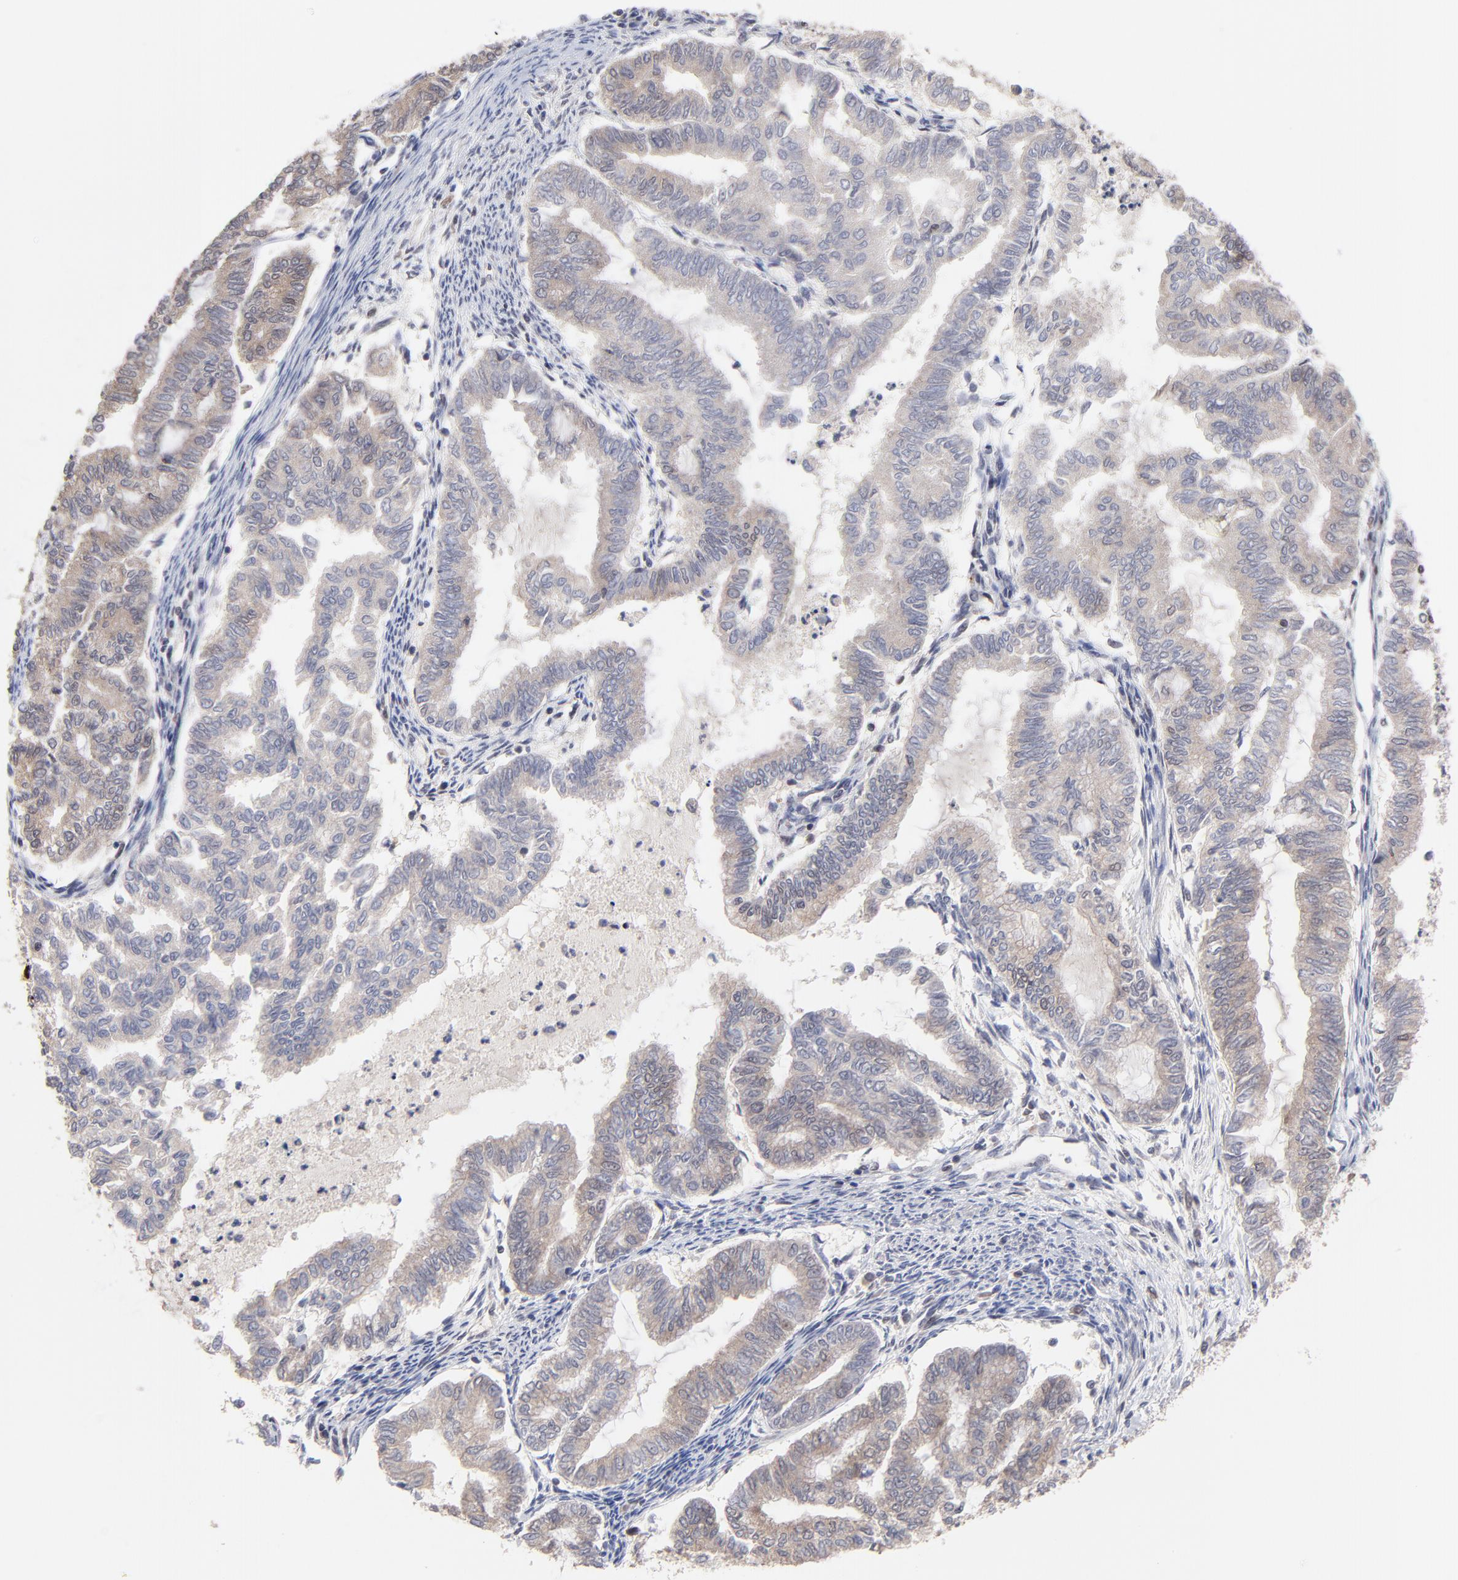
{"staining": {"intensity": "weak", "quantity": ">75%", "location": "cytoplasmic/membranous"}, "tissue": "endometrial cancer", "cell_type": "Tumor cells", "image_type": "cancer", "snomed": [{"axis": "morphology", "description": "Adenocarcinoma, NOS"}, {"axis": "topography", "description": "Endometrium"}], "caption": "Immunohistochemical staining of endometrial cancer demonstrates low levels of weak cytoplasmic/membranous expression in about >75% of tumor cells.", "gene": "DSN1", "patient": {"sex": "female", "age": 79}}